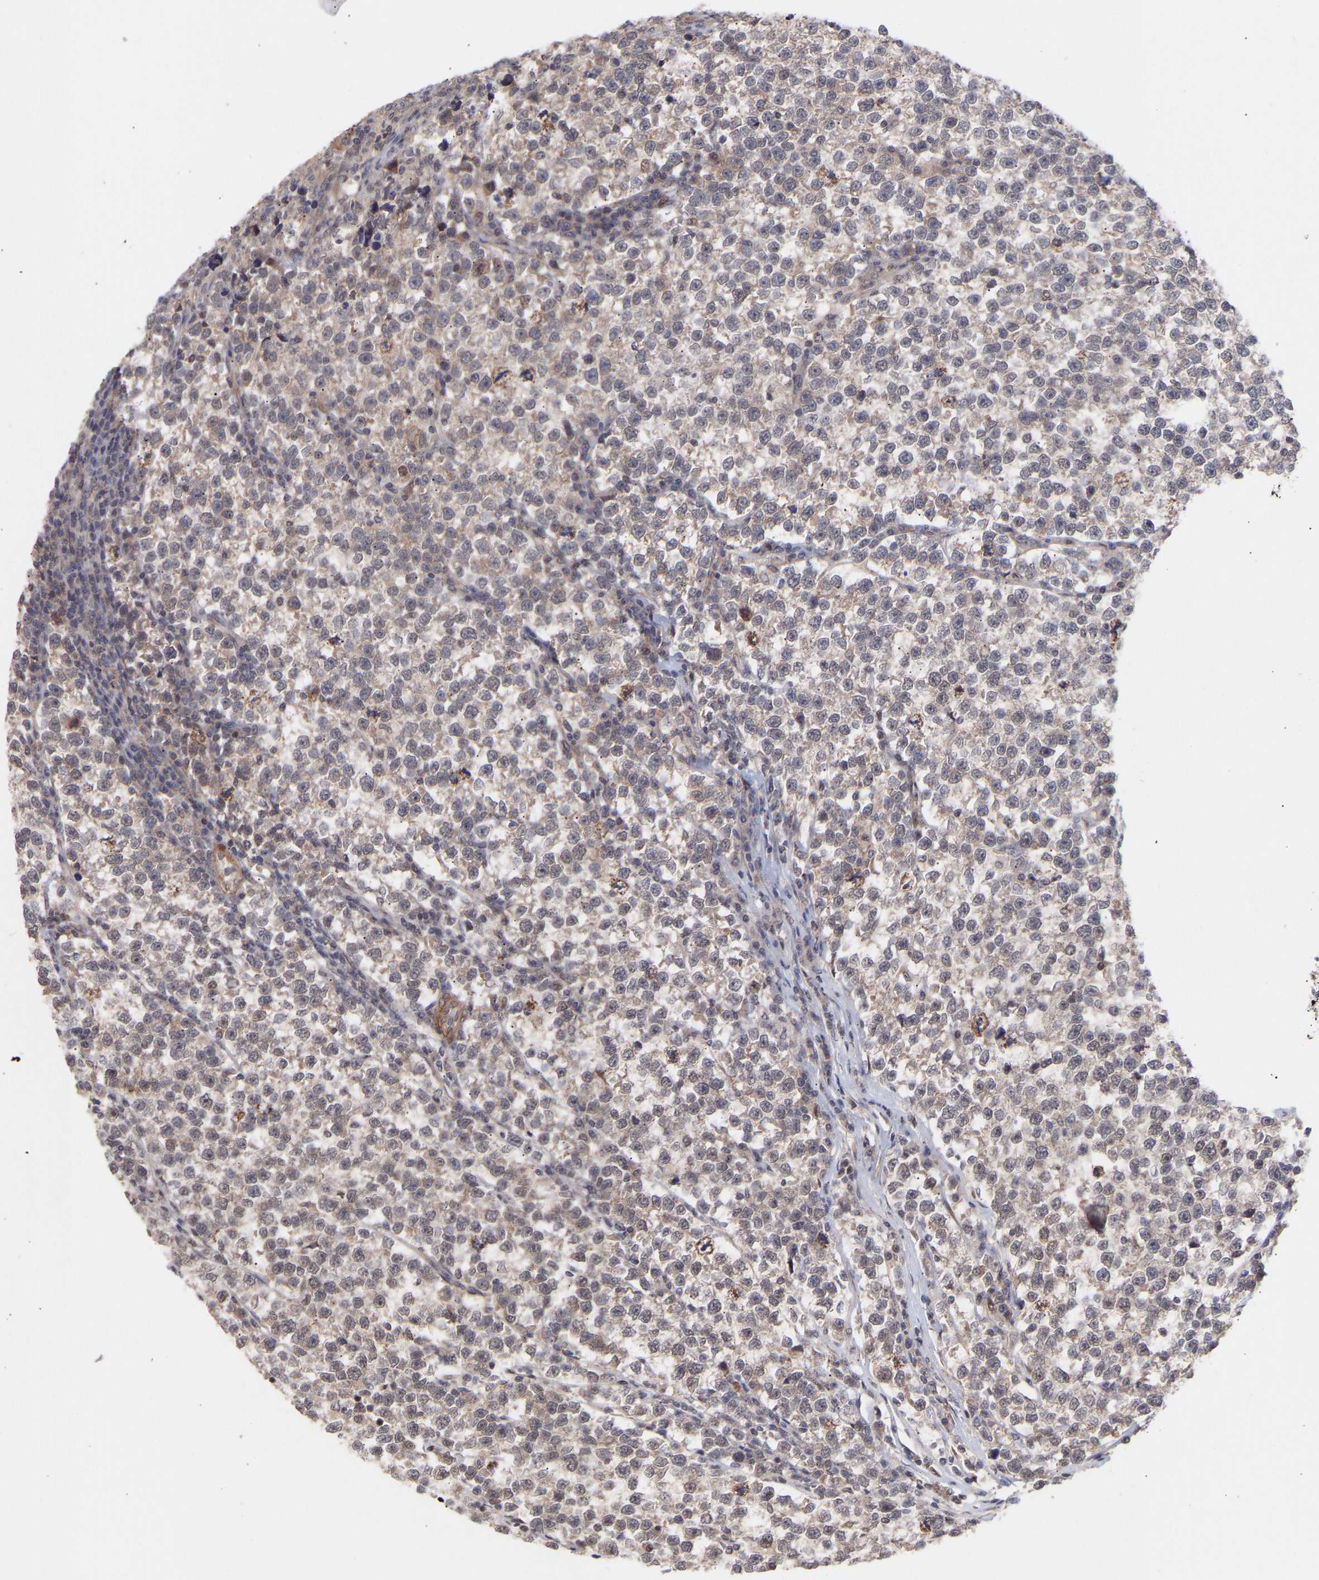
{"staining": {"intensity": "weak", "quantity": "<25%", "location": "cytoplasmic/membranous"}, "tissue": "testis cancer", "cell_type": "Tumor cells", "image_type": "cancer", "snomed": [{"axis": "morphology", "description": "Normal tissue, NOS"}, {"axis": "morphology", "description": "Seminoma, NOS"}, {"axis": "topography", "description": "Testis"}], "caption": "Protein analysis of testis cancer shows no significant staining in tumor cells. (Immunohistochemistry (ihc), brightfield microscopy, high magnification).", "gene": "PDLIM5", "patient": {"sex": "male", "age": 43}}